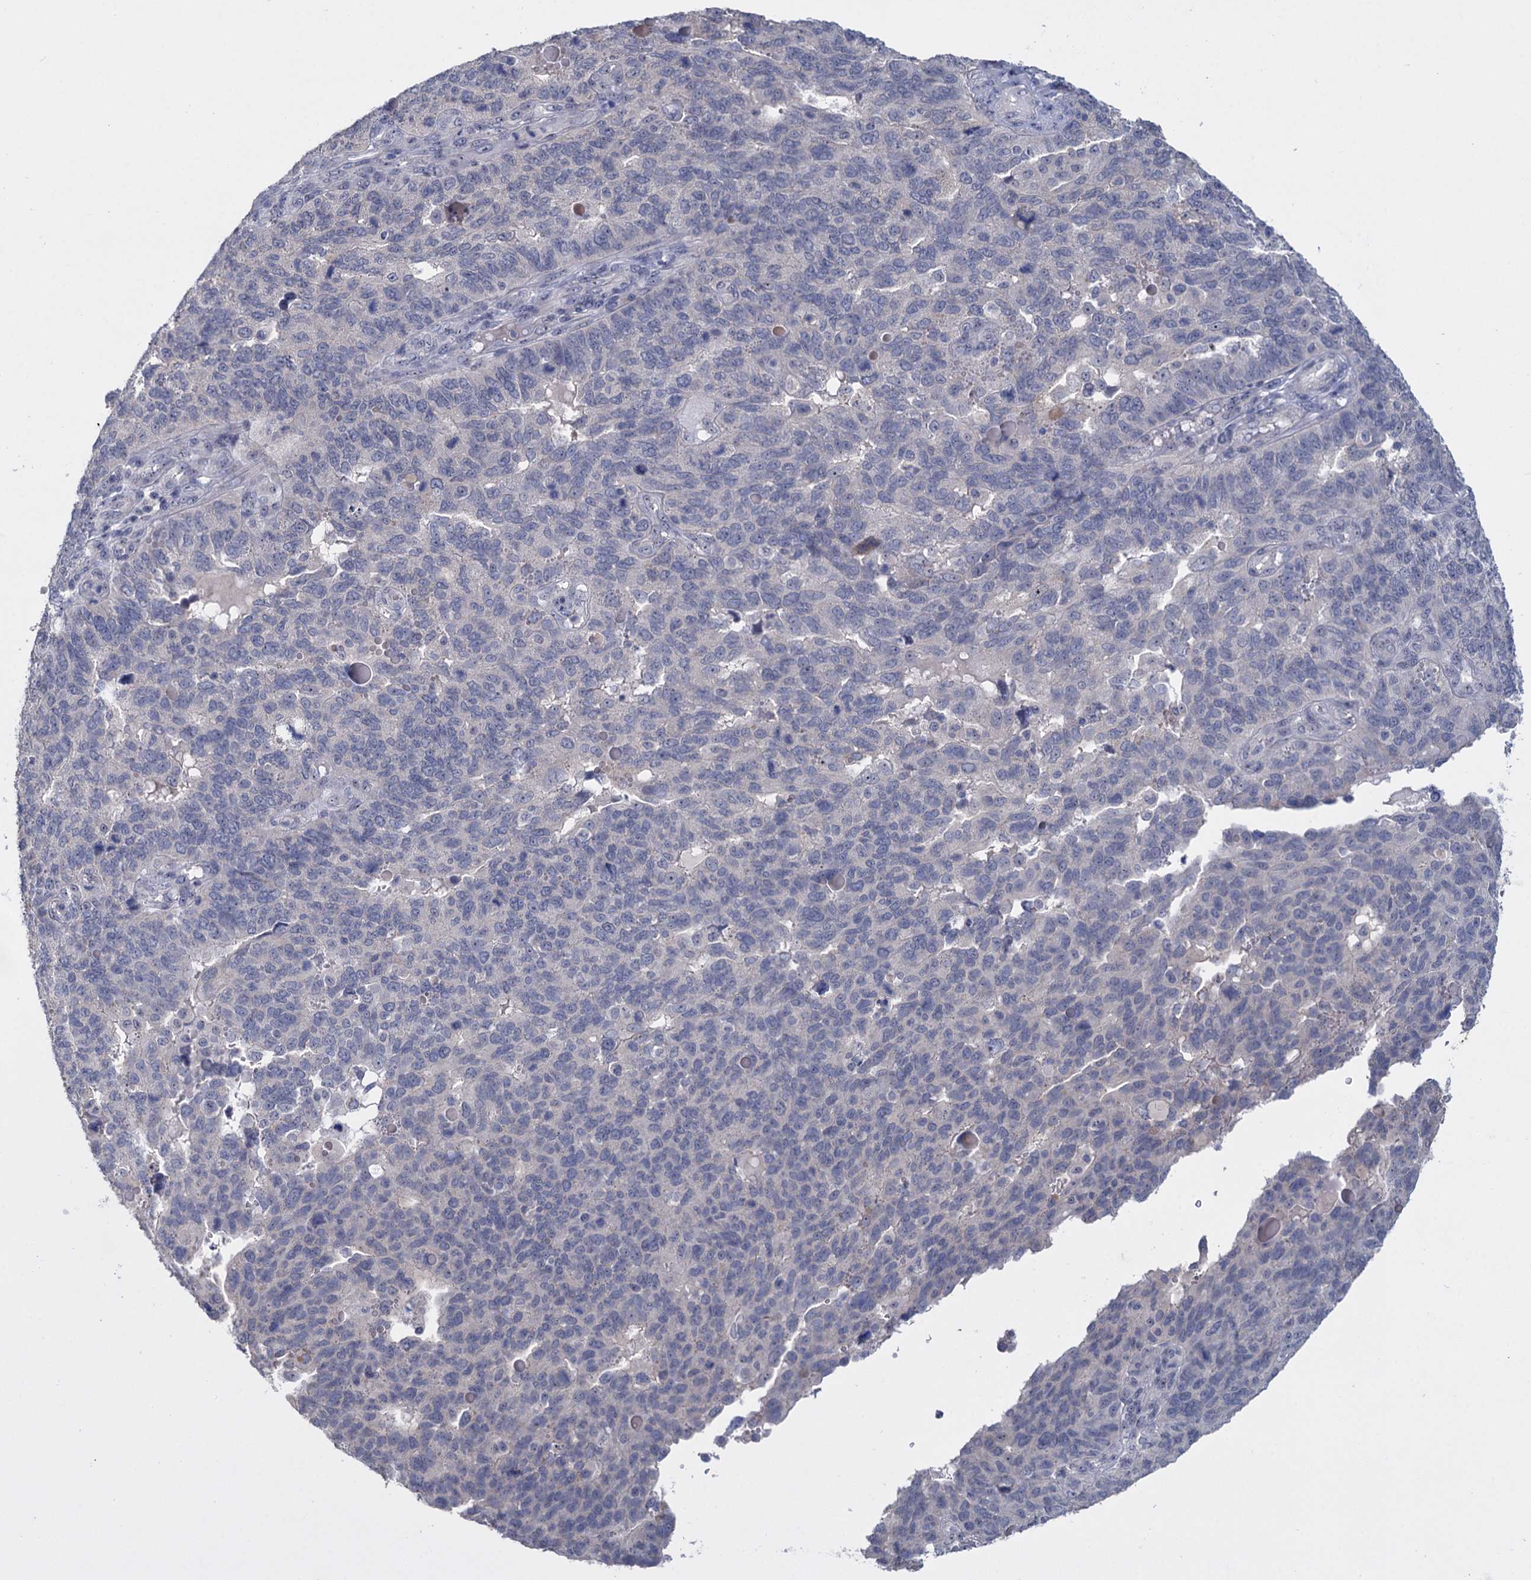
{"staining": {"intensity": "negative", "quantity": "none", "location": "none"}, "tissue": "endometrial cancer", "cell_type": "Tumor cells", "image_type": "cancer", "snomed": [{"axis": "morphology", "description": "Adenocarcinoma, NOS"}, {"axis": "topography", "description": "Endometrium"}], "caption": "Immunohistochemistry (IHC) image of neoplastic tissue: human endometrial cancer stained with DAB reveals no significant protein staining in tumor cells. Brightfield microscopy of immunohistochemistry (IHC) stained with DAB (3,3'-diaminobenzidine) (brown) and hematoxylin (blue), captured at high magnification.", "gene": "SFN", "patient": {"sex": "female", "age": 66}}